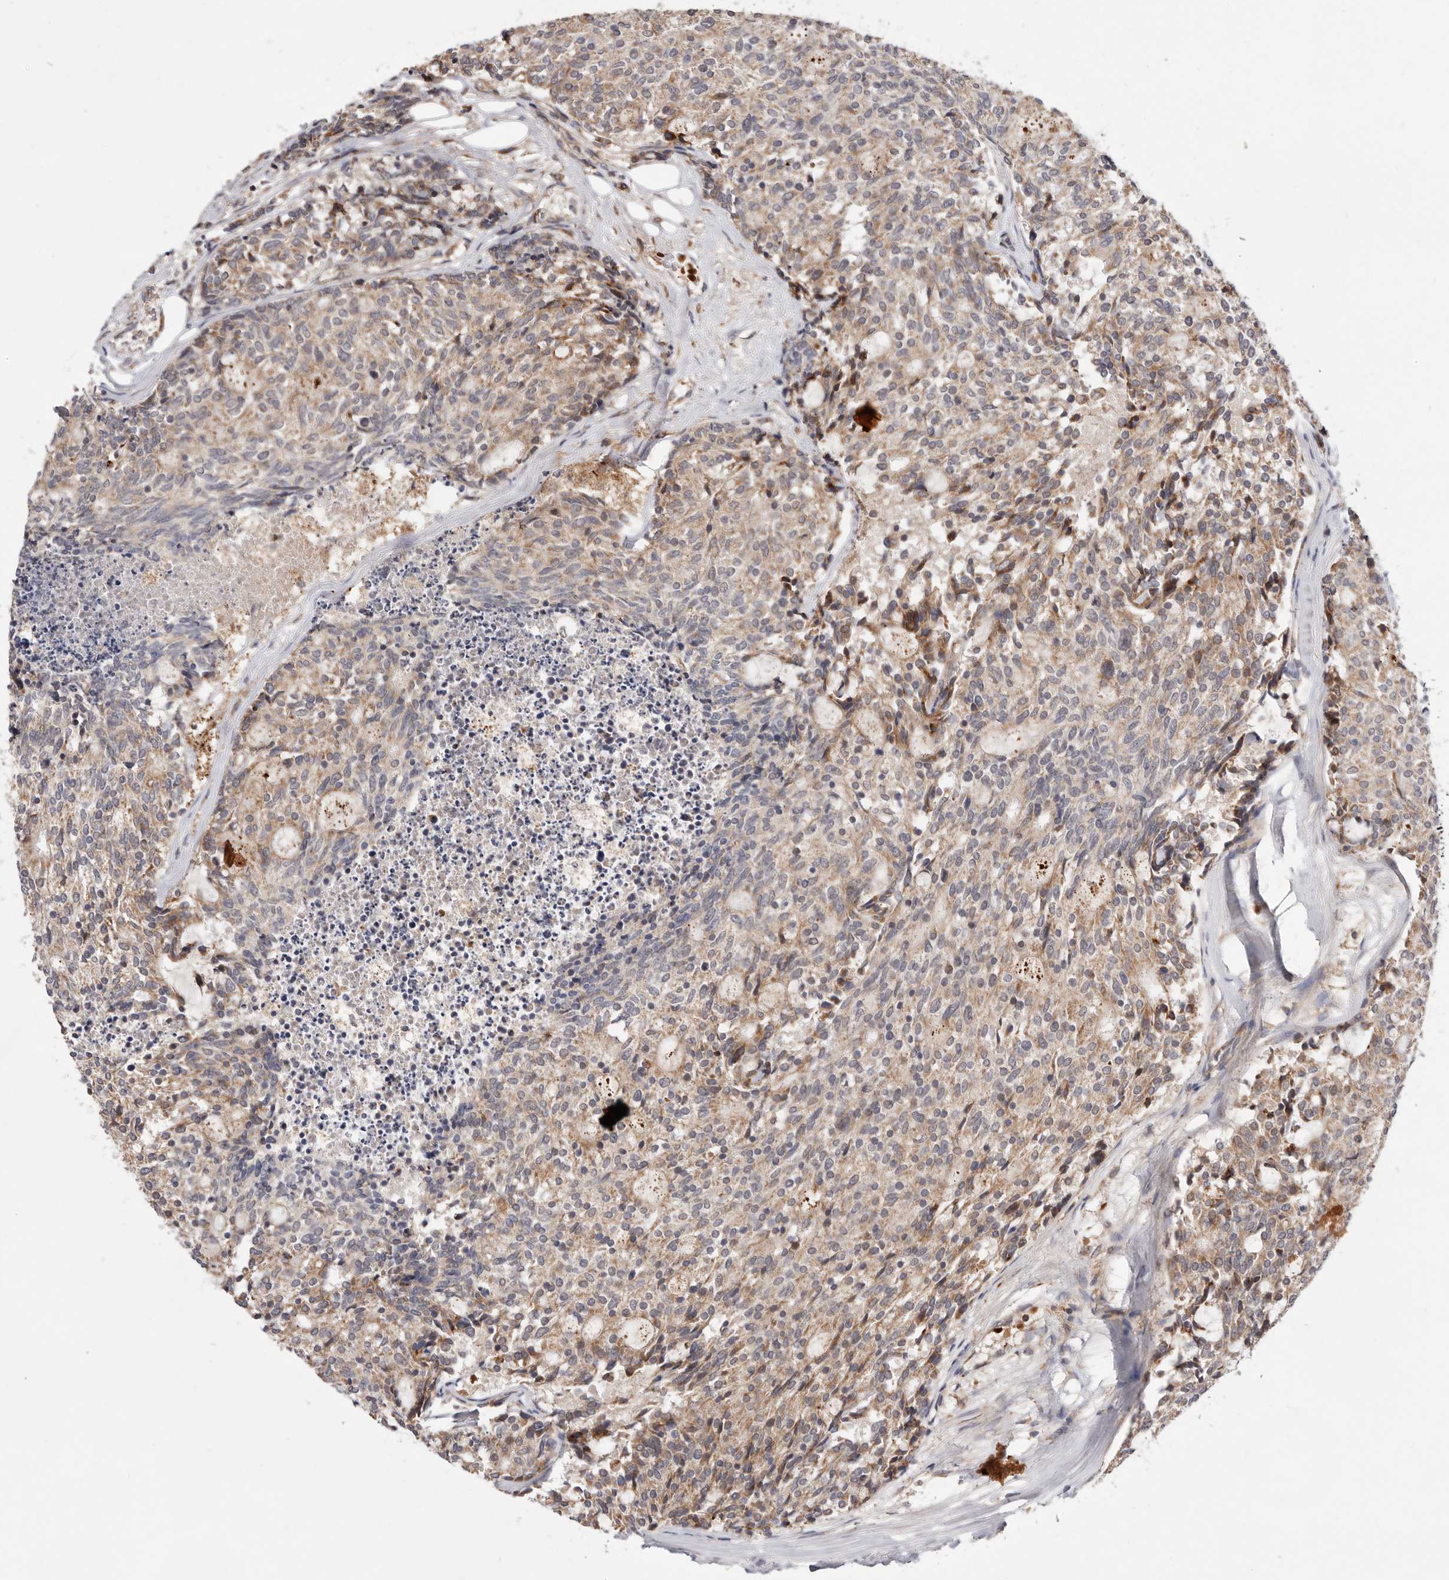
{"staining": {"intensity": "weak", "quantity": ">75%", "location": "cytoplasmic/membranous"}, "tissue": "carcinoid", "cell_type": "Tumor cells", "image_type": "cancer", "snomed": [{"axis": "morphology", "description": "Carcinoid, malignant, NOS"}, {"axis": "topography", "description": "Pancreas"}], "caption": "The immunohistochemical stain labels weak cytoplasmic/membranous staining in tumor cells of carcinoid tissue.", "gene": "RNF213", "patient": {"sex": "female", "age": 54}}